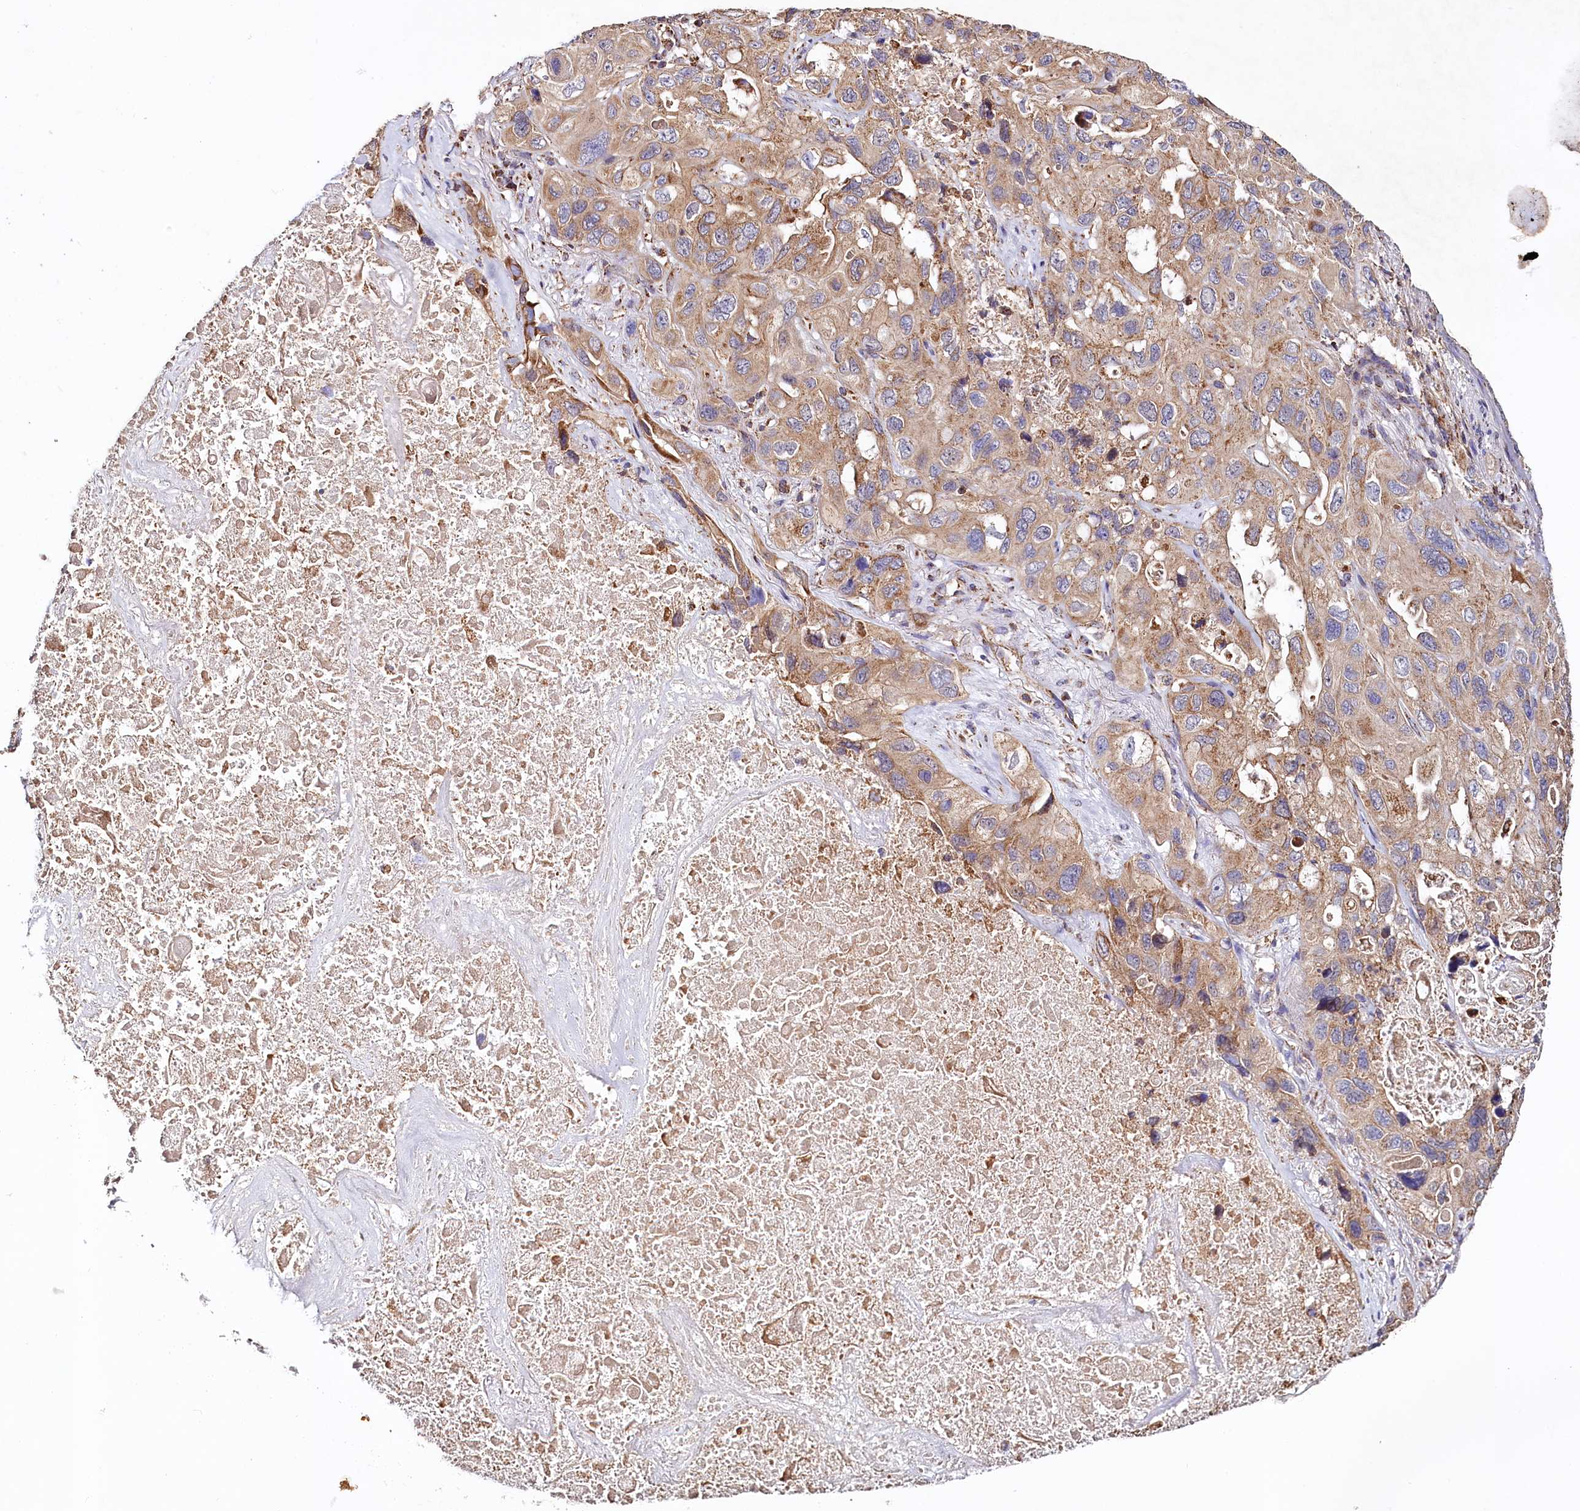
{"staining": {"intensity": "weak", "quantity": ">75%", "location": "cytoplasmic/membranous"}, "tissue": "lung cancer", "cell_type": "Tumor cells", "image_type": "cancer", "snomed": [{"axis": "morphology", "description": "Squamous cell carcinoma, NOS"}, {"axis": "topography", "description": "Lung"}], "caption": "A brown stain labels weak cytoplasmic/membranous staining of a protein in human lung squamous cell carcinoma tumor cells.", "gene": "NUDT15", "patient": {"sex": "female", "age": 73}}